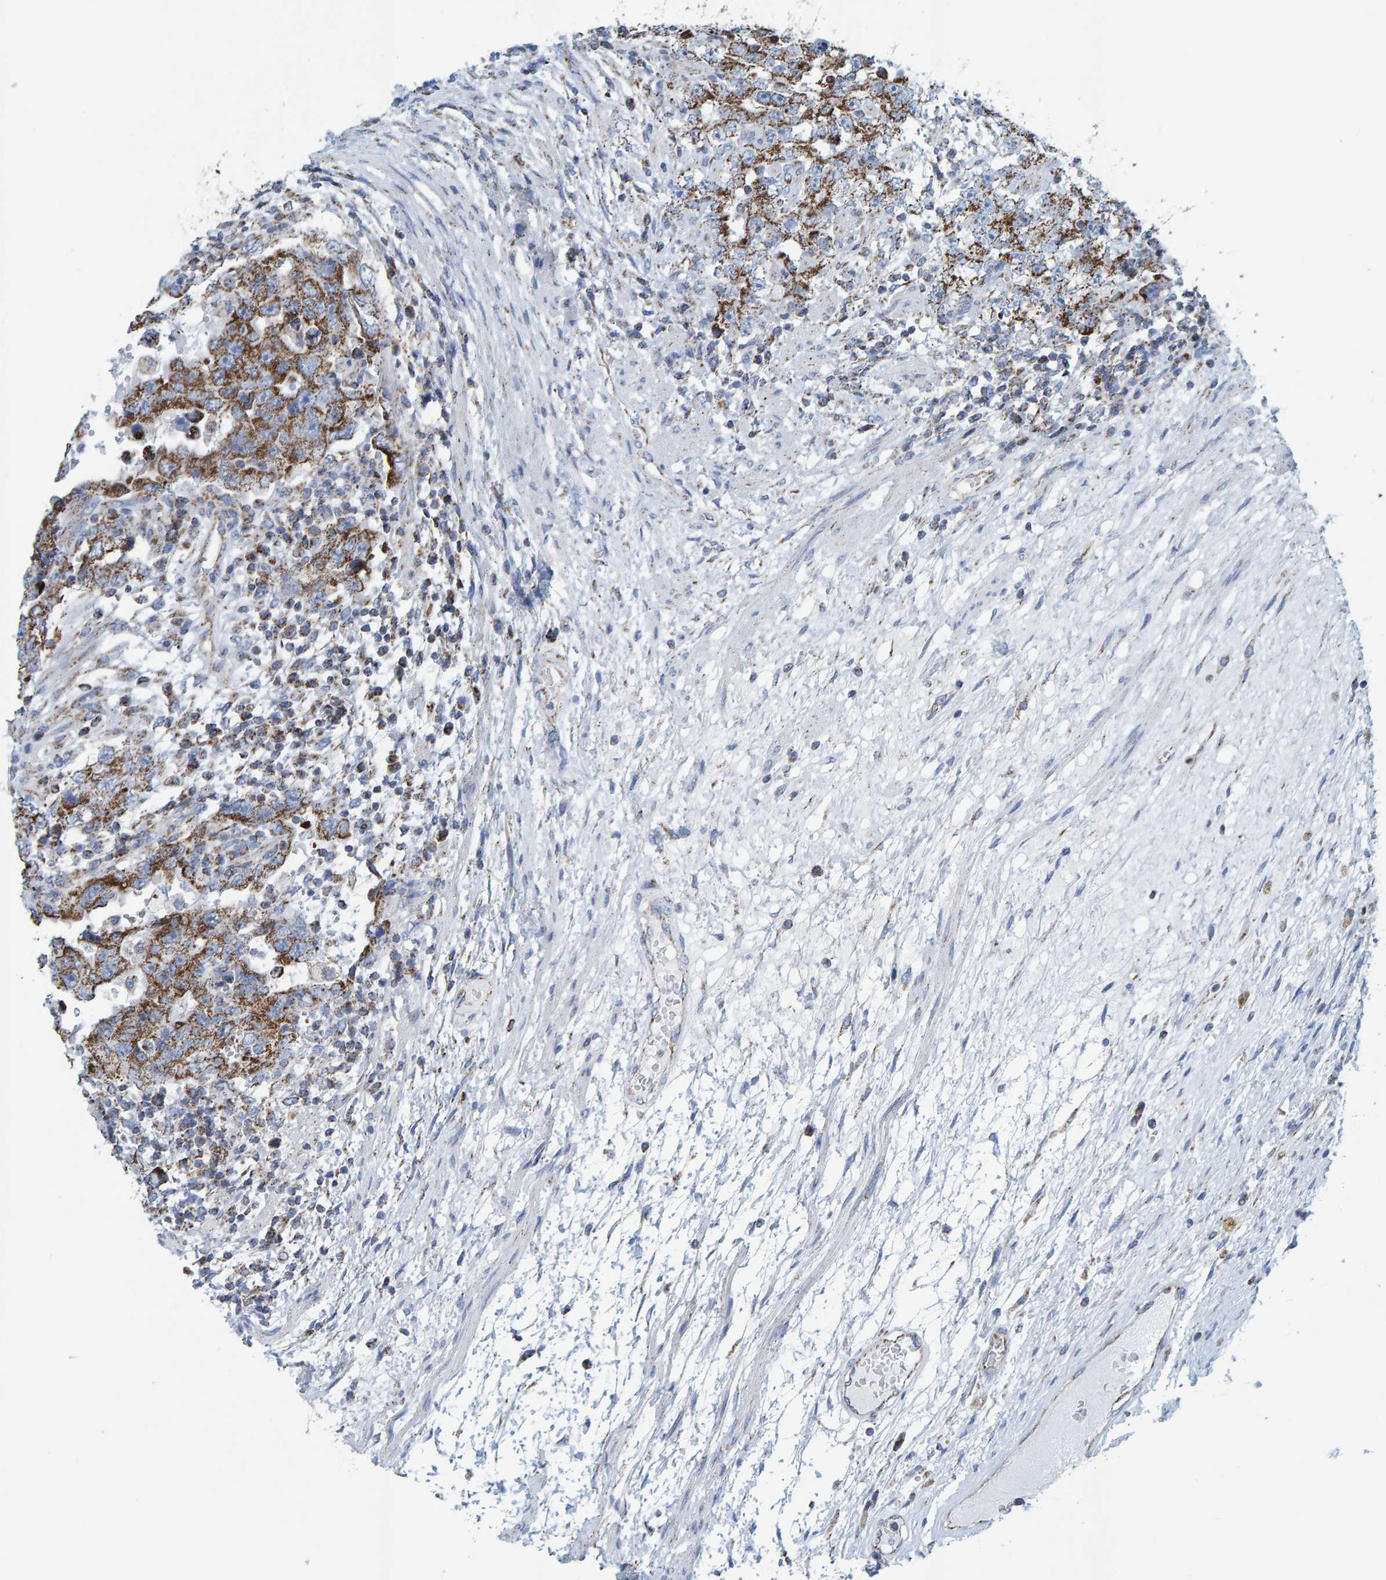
{"staining": {"intensity": "moderate", "quantity": ">75%", "location": "cytoplasmic/membranous"}, "tissue": "testis cancer", "cell_type": "Tumor cells", "image_type": "cancer", "snomed": [{"axis": "morphology", "description": "Carcinoma, Embryonal, NOS"}, {"axis": "topography", "description": "Testis"}], "caption": "A micrograph of testis embryonal carcinoma stained for a protein exhibits moderate cytoplasmic/membranous brown staining in tumor cells.", "gene": "MRPS7", "patient": {"sex": "male", "age": 26}}